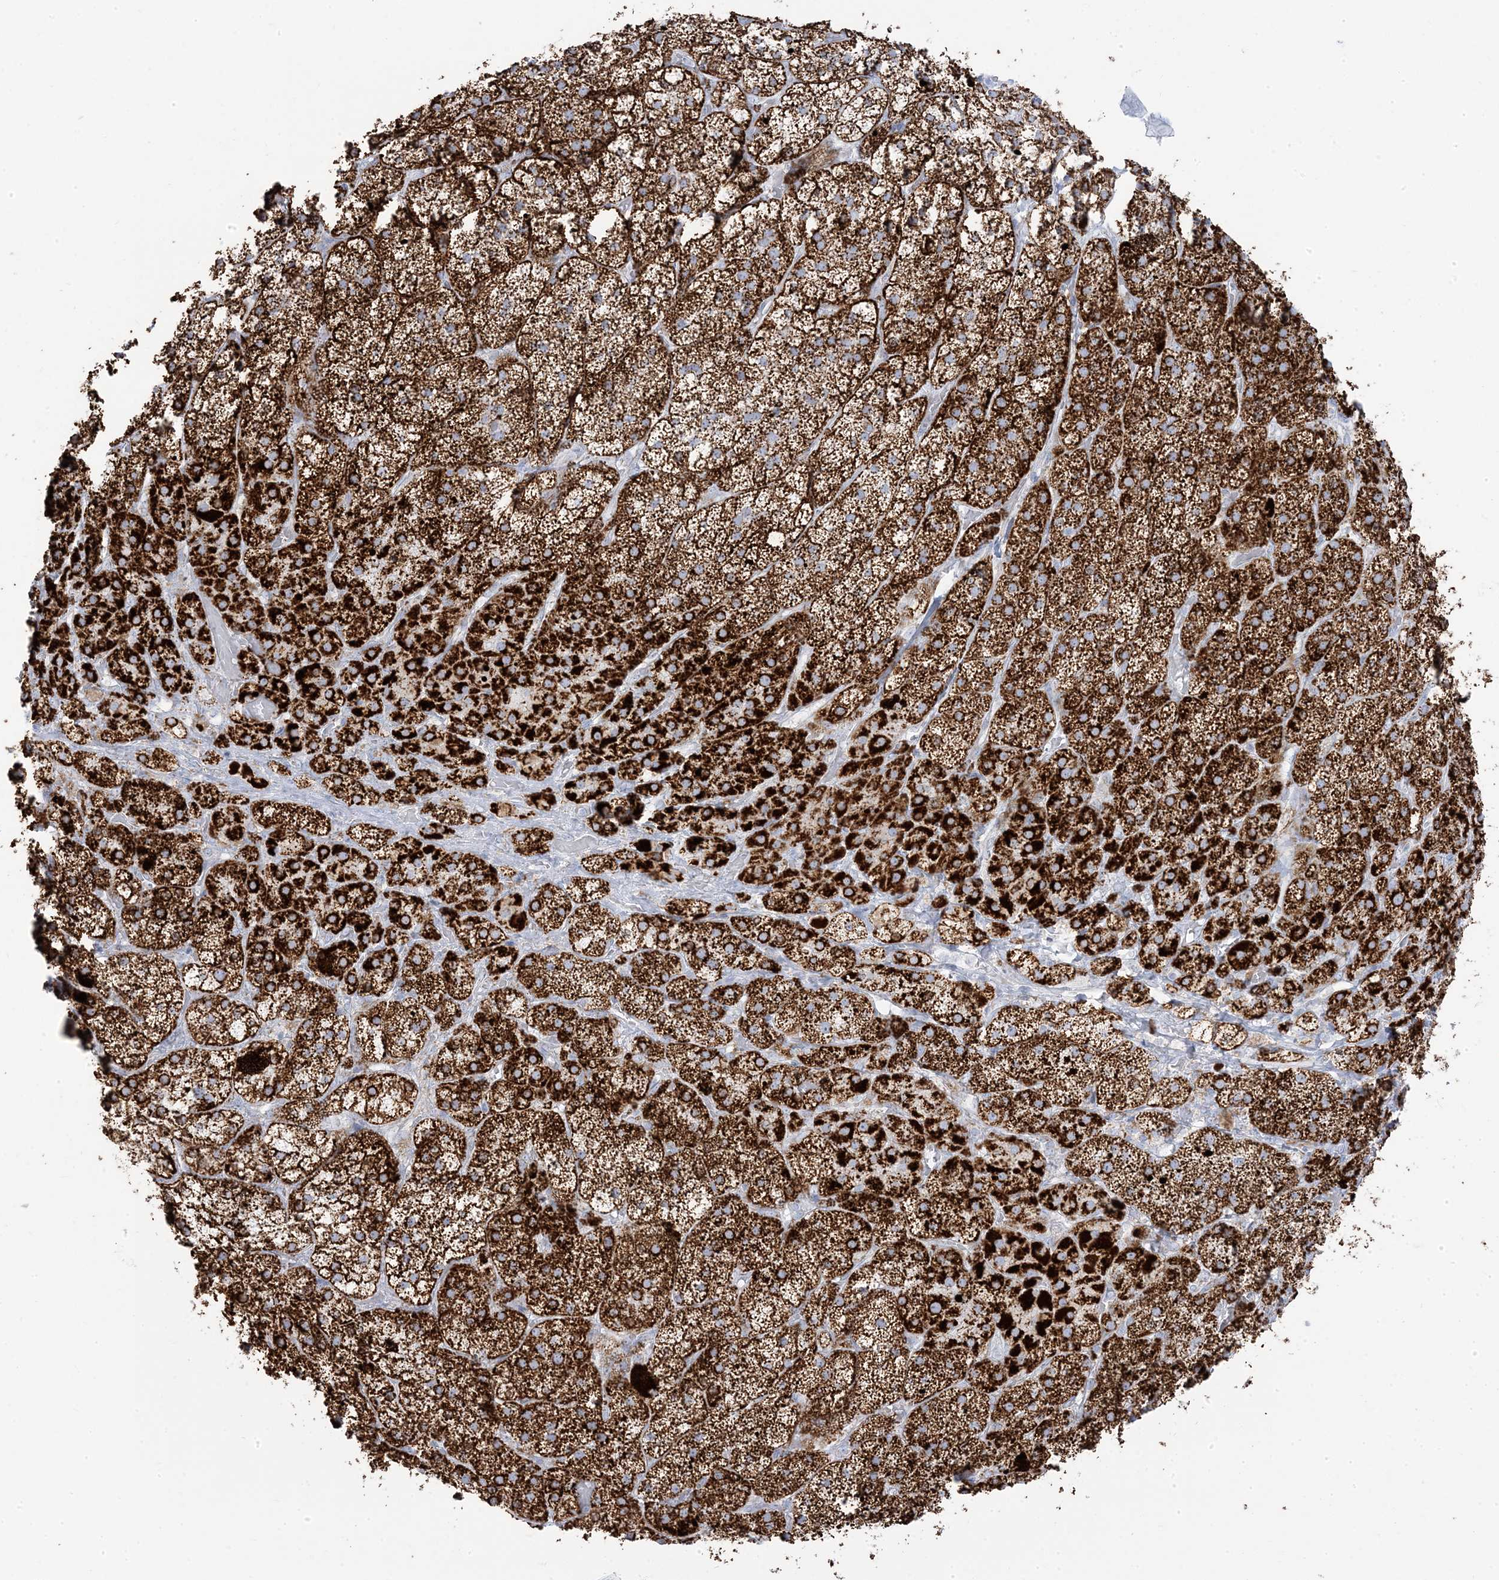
{"staining": {"intensity": "strong", "quantity": ">75%", "location": "cytoplasmic/membranous"}, "tissue": "adrenal gland", "cell_type": "Glandular cells", "image_type": "normal", "snomed": [{"axis": "morphology", "description": "Normal tissue, NOS"}, {"axis": "topography", "description": "Adrenal gland"}], "caption": "Strong cytoplasmic/membranous staining for a protein is present in approximately >75% of glandular cells of unremarkable adrenal gland using immunohistochemistry.", "gene": "PCCB", "patient": {"sex": "male", "age": 57}}